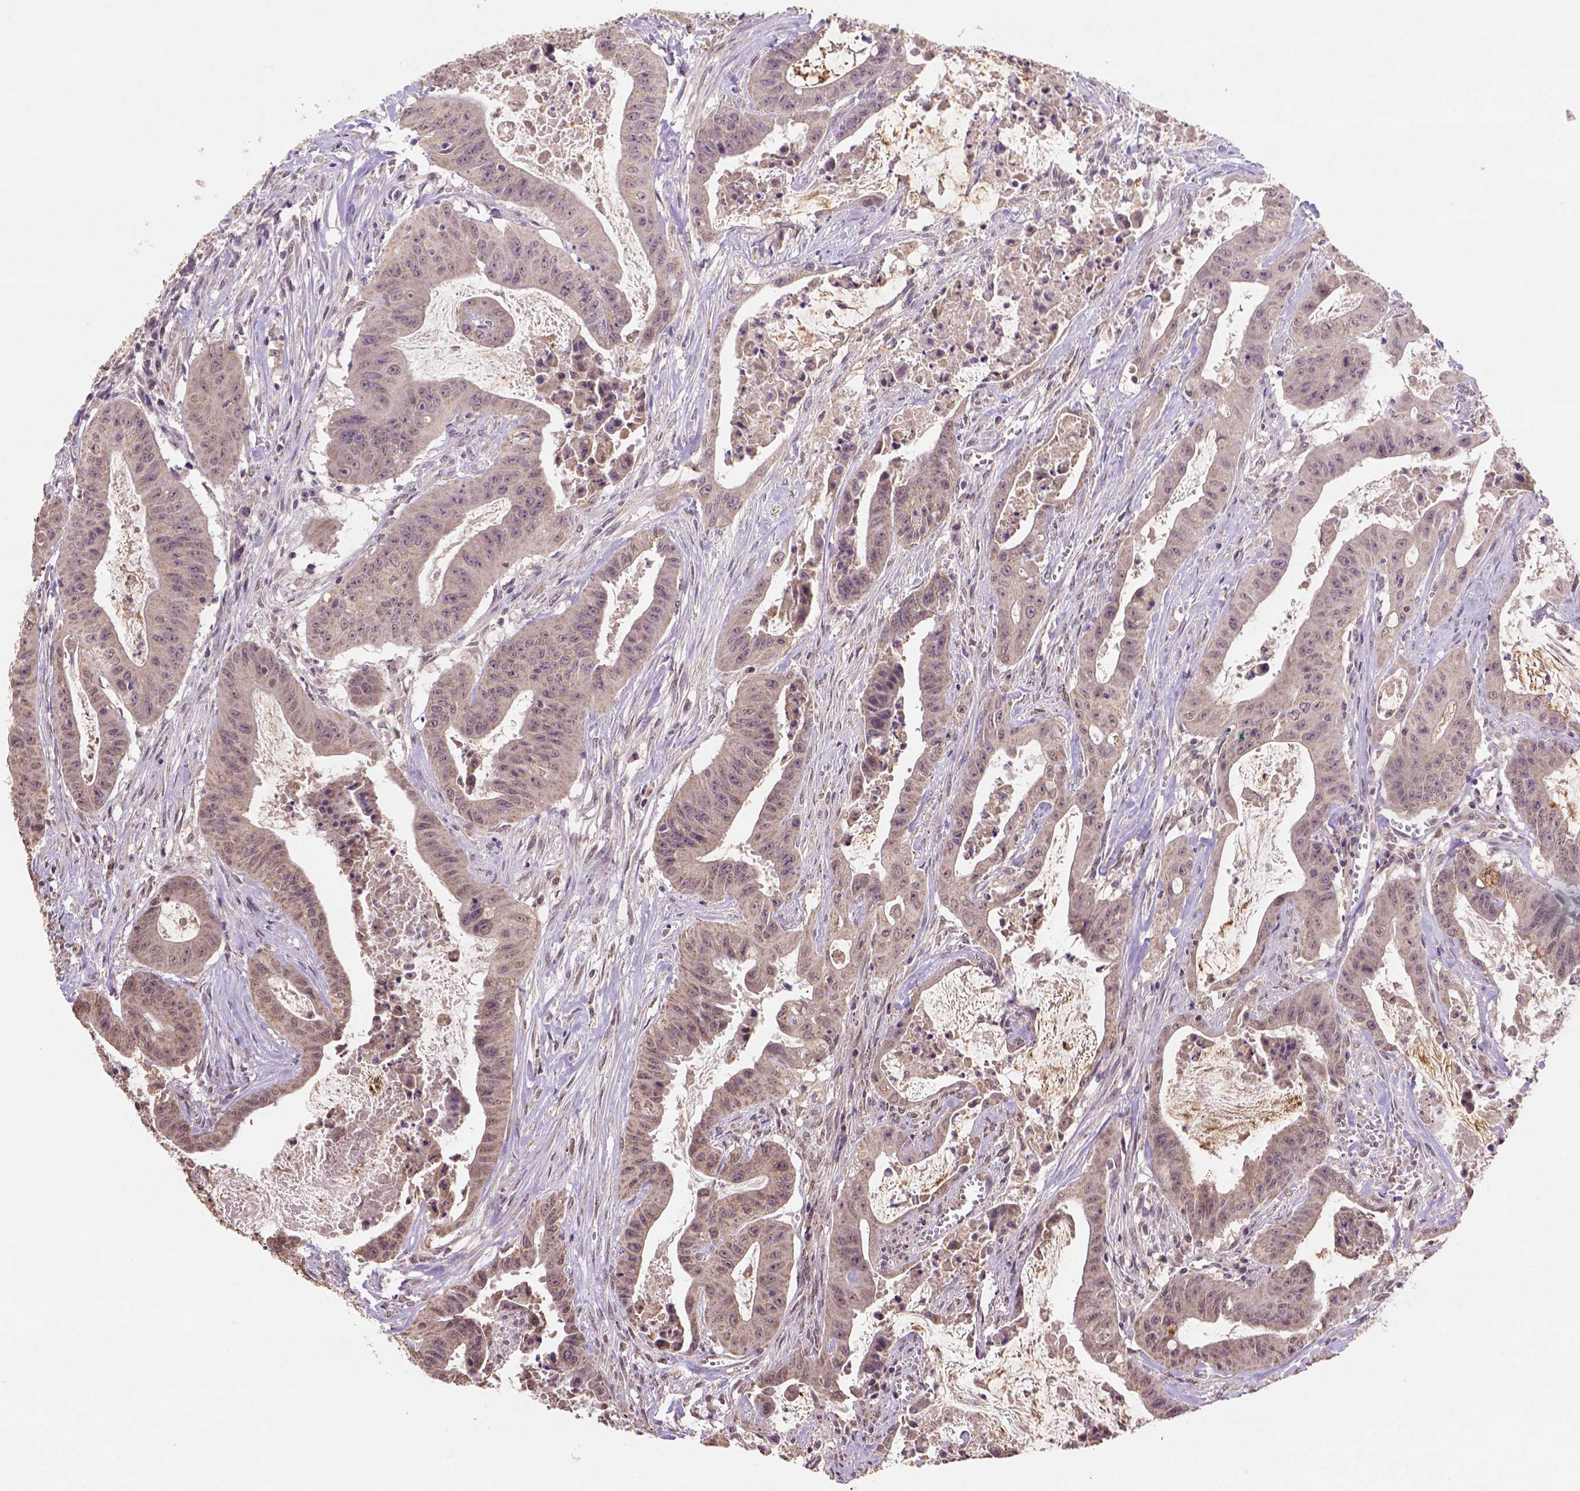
{"staining": {"intensity": "weak", "quantity": ">75%", "location": "cytoplasmic/membranous"}, "tissue": "colorectal cancer", "cell_type": "Tumor cells", "image_type": "cancer", "snomed": [{"axis": "morphology", "description": "Adenocarcinoma, NOS"}, {"axis": "topography", "description": "Colon"}], "caption": "Immunohistochemical staining of colorectal adenocarcinoma reveals low levels of weak cytoplasmic/membranous protein positivity in approximately >75% of tumor cells.", "gene": "NUDT10", "patient": {"sex": "male", "age": 33}}